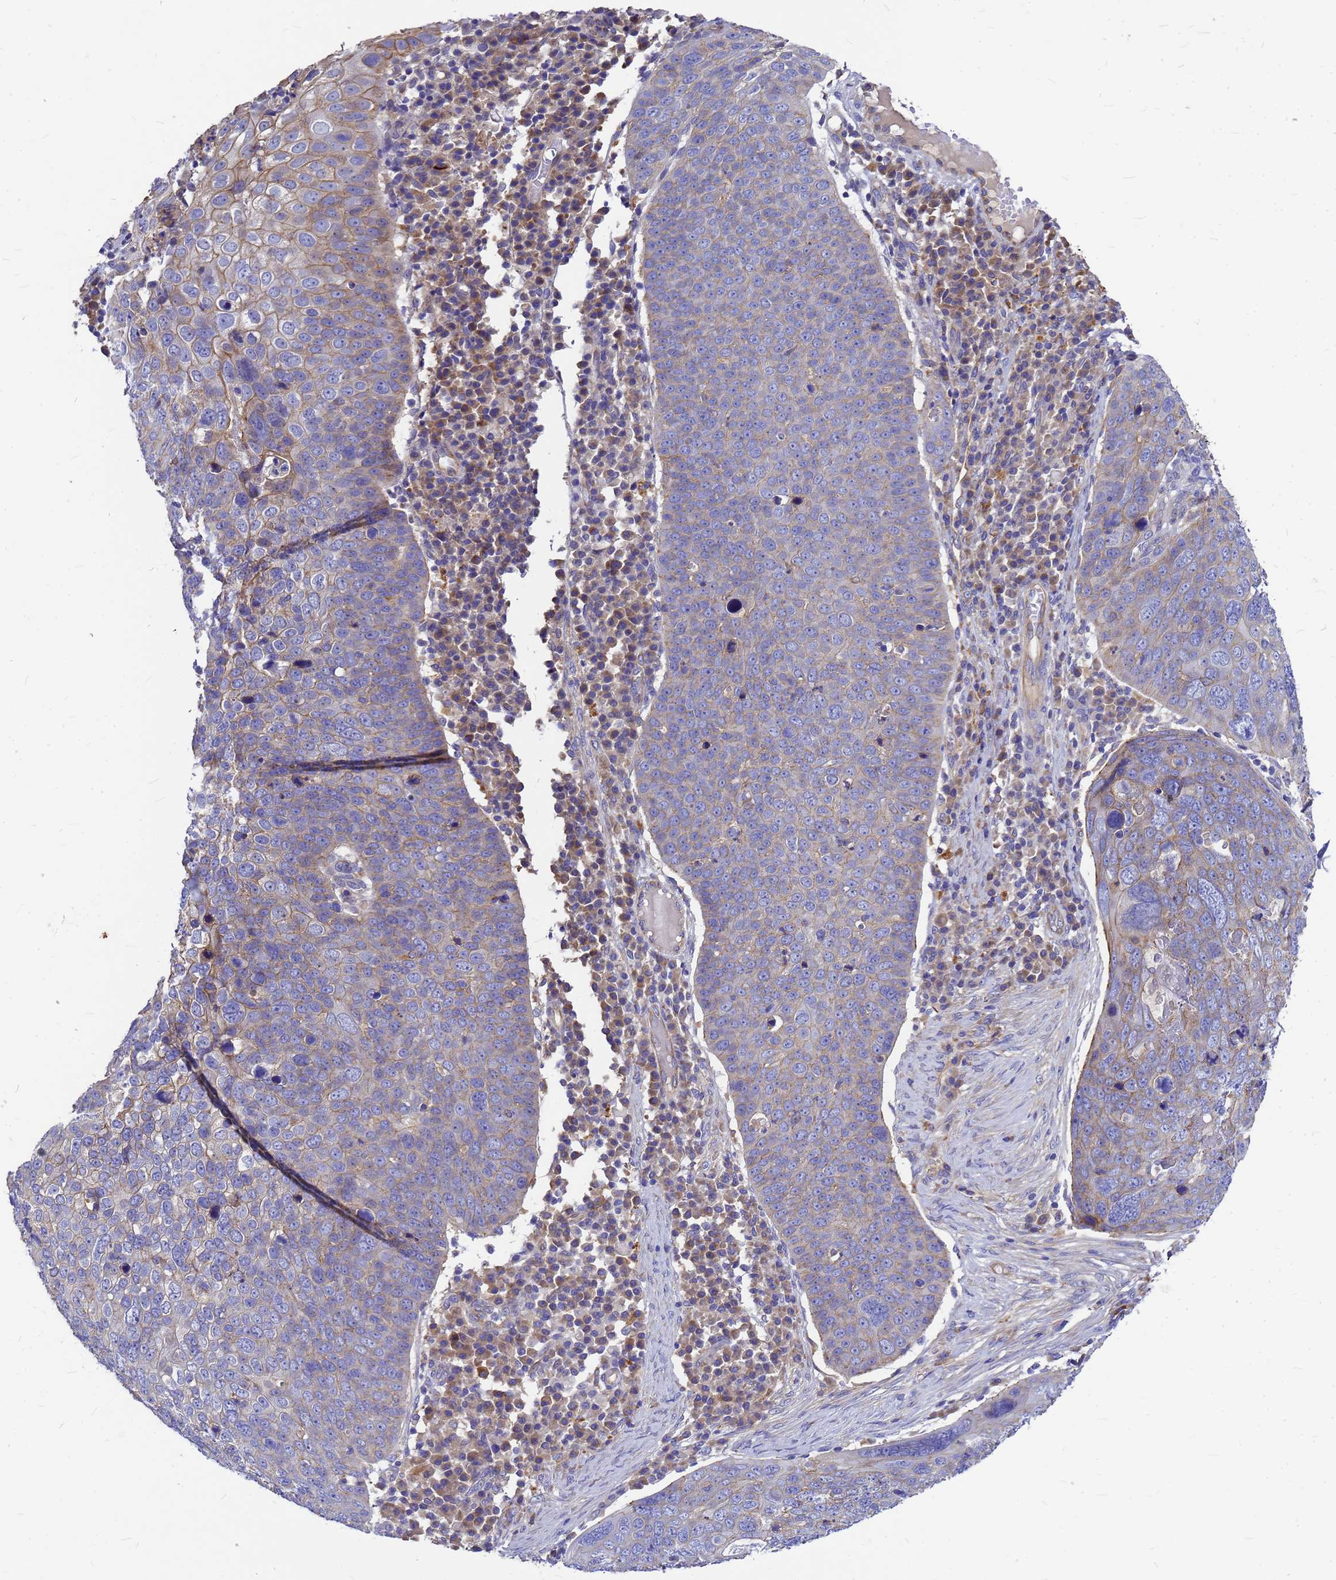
{"staining": {"intensity": "moderate", "quantity": "25%-75%", "location": "cytoplasmic/membranous"}, "tissue": "skin cancer", "cell_type": "Tumor cells", "image_type": "cancer", "snomed": [{"axis": "morphology", "description": "Squamous cell carcinoma, NOS"}, {"axis": "topography", "description": "Skin"}], "caption": "Skin cancer (squamous cell carcinoma) stained with DAB (3,3'-diaminobenzidine) immunohistochemistry (IHC) shows medium levels of moderate cytoplasmic/membranous positivity in approximately 25%-75% of tumor cells.", "gene": "FBXW5", "patient": {"sex": "male", "age": 71}}